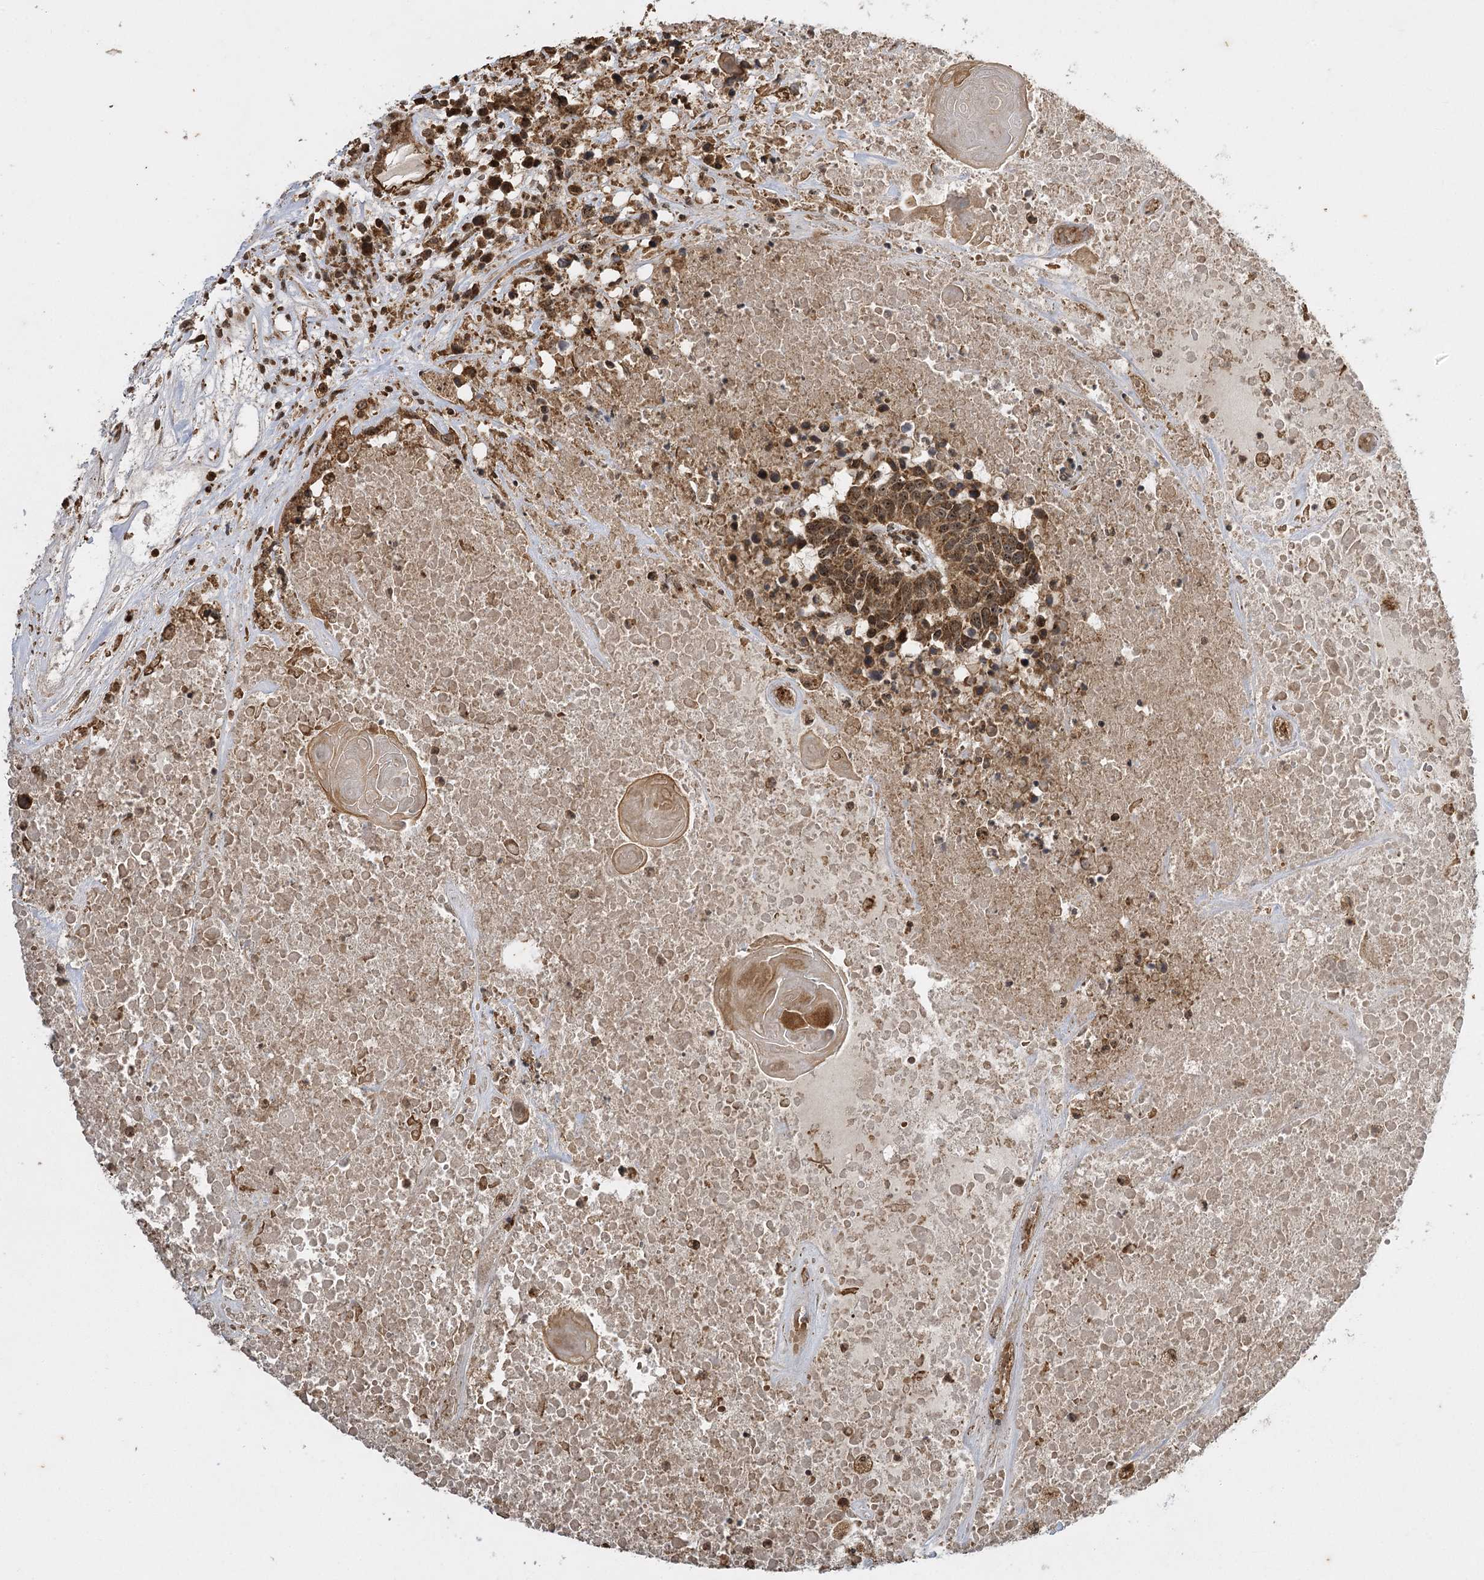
{"staining": {"intensity": "moderate", "quantity": ">75%", "location": "cytoplasmic/membranous,nuclear"}, "tissue": "head and neck cancer", "cell_type": "Tumor cells", "image_type": "cancer", "snomed": [{"axis": "morphology", "description": "Squamous cell carcinoma, NOS"}, {"axis": "topography", "description": "Head-Neck"}], "caption": "Immunohistochemical staining of human squamous cell carcinoma (head and neck) reveals medium levels of moderate cytoplasmic/membranous and nuclear positivity in approximately >75% of tumor cells. The protein is shown in brown color, while the nuclei are stained blue.", "gene": "IL11RA", "patient": {"sex": "male", "age": 66}}